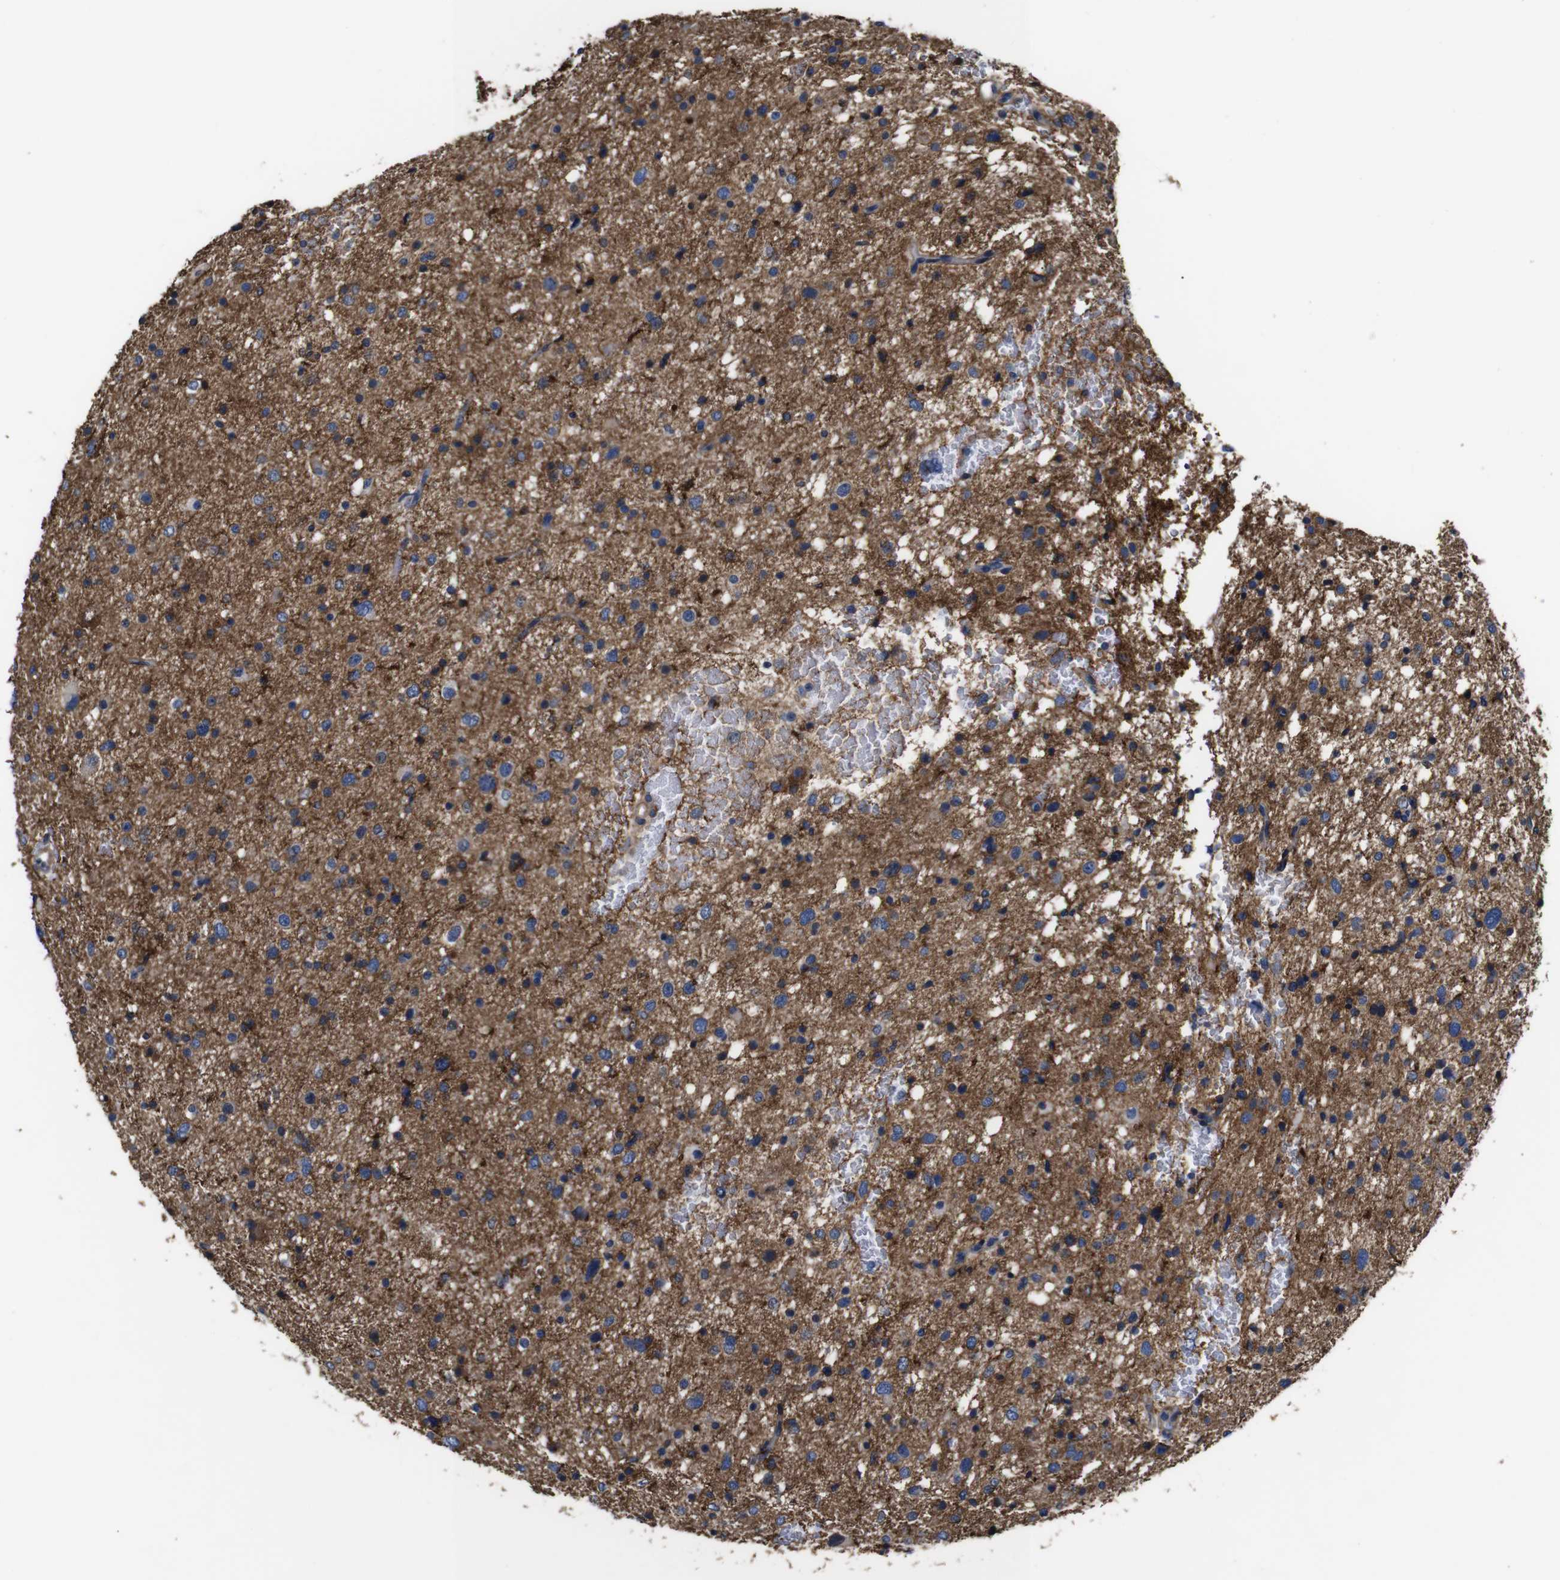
{"staining": {"intensity": "moderate", "quantity": "<25%", "location": "cytoplasmic/membranous"}, "tissue": "glioma", "cell_type": "Tumor cells", "image_type": "cancer", "snomed": [{"axis": "morphology", "description": "Glioma, malignant, Low grade"}, {"axis": "topography", "description": "Brain"}], "caption": "Moderate cytoplasmic/membranous positivity for a protein is seen in about <25% of tumor cells of glioma using immunohistochemistry (IHC).", "gene": "PI4KA", "patient": {"sex": "female", "age": 37}}